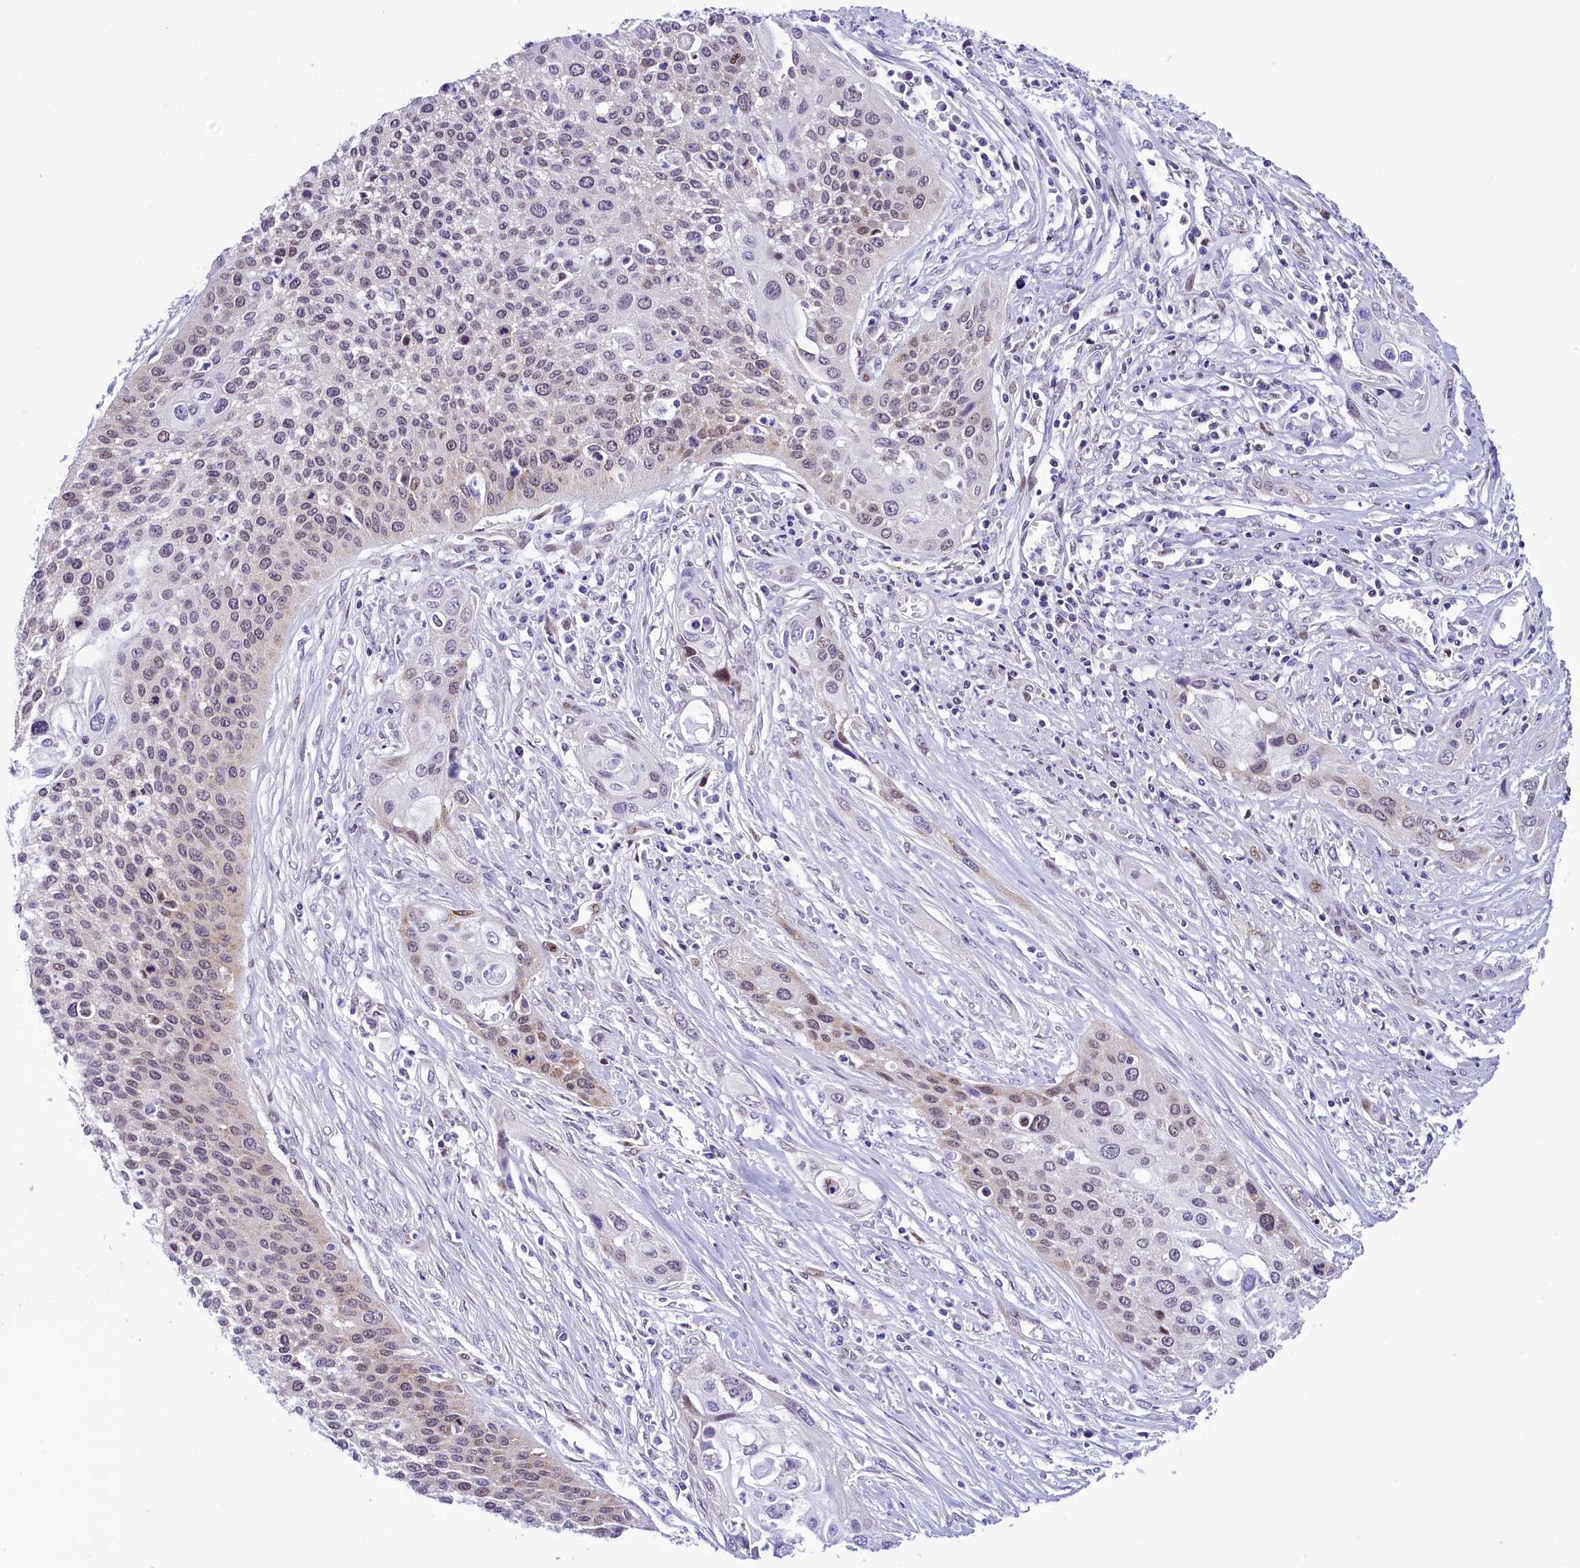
{"staining": {"intensity": "moderate", "quantity": "<25%", "location": "cytoplasmic/membranous"}, "tissue": "cervical cancer", "cell_type": "Tumor cells", "image_type": "cancer", "snomed": [{"axis": "morphology", "description": "Squamous cell carcinoma, NOS"}, {"axis": "topography", "description": "Cervix"}], "caption": "Immunohistochemical staining of squamous cell carcinoma (cervical) exhibits low levels of moderate cytoplasmic/membranous protein positivity in approximately <25% of tumor cells.", "gene": "RPS6KB1", "patient": {"sex": "female", "age": 34}}